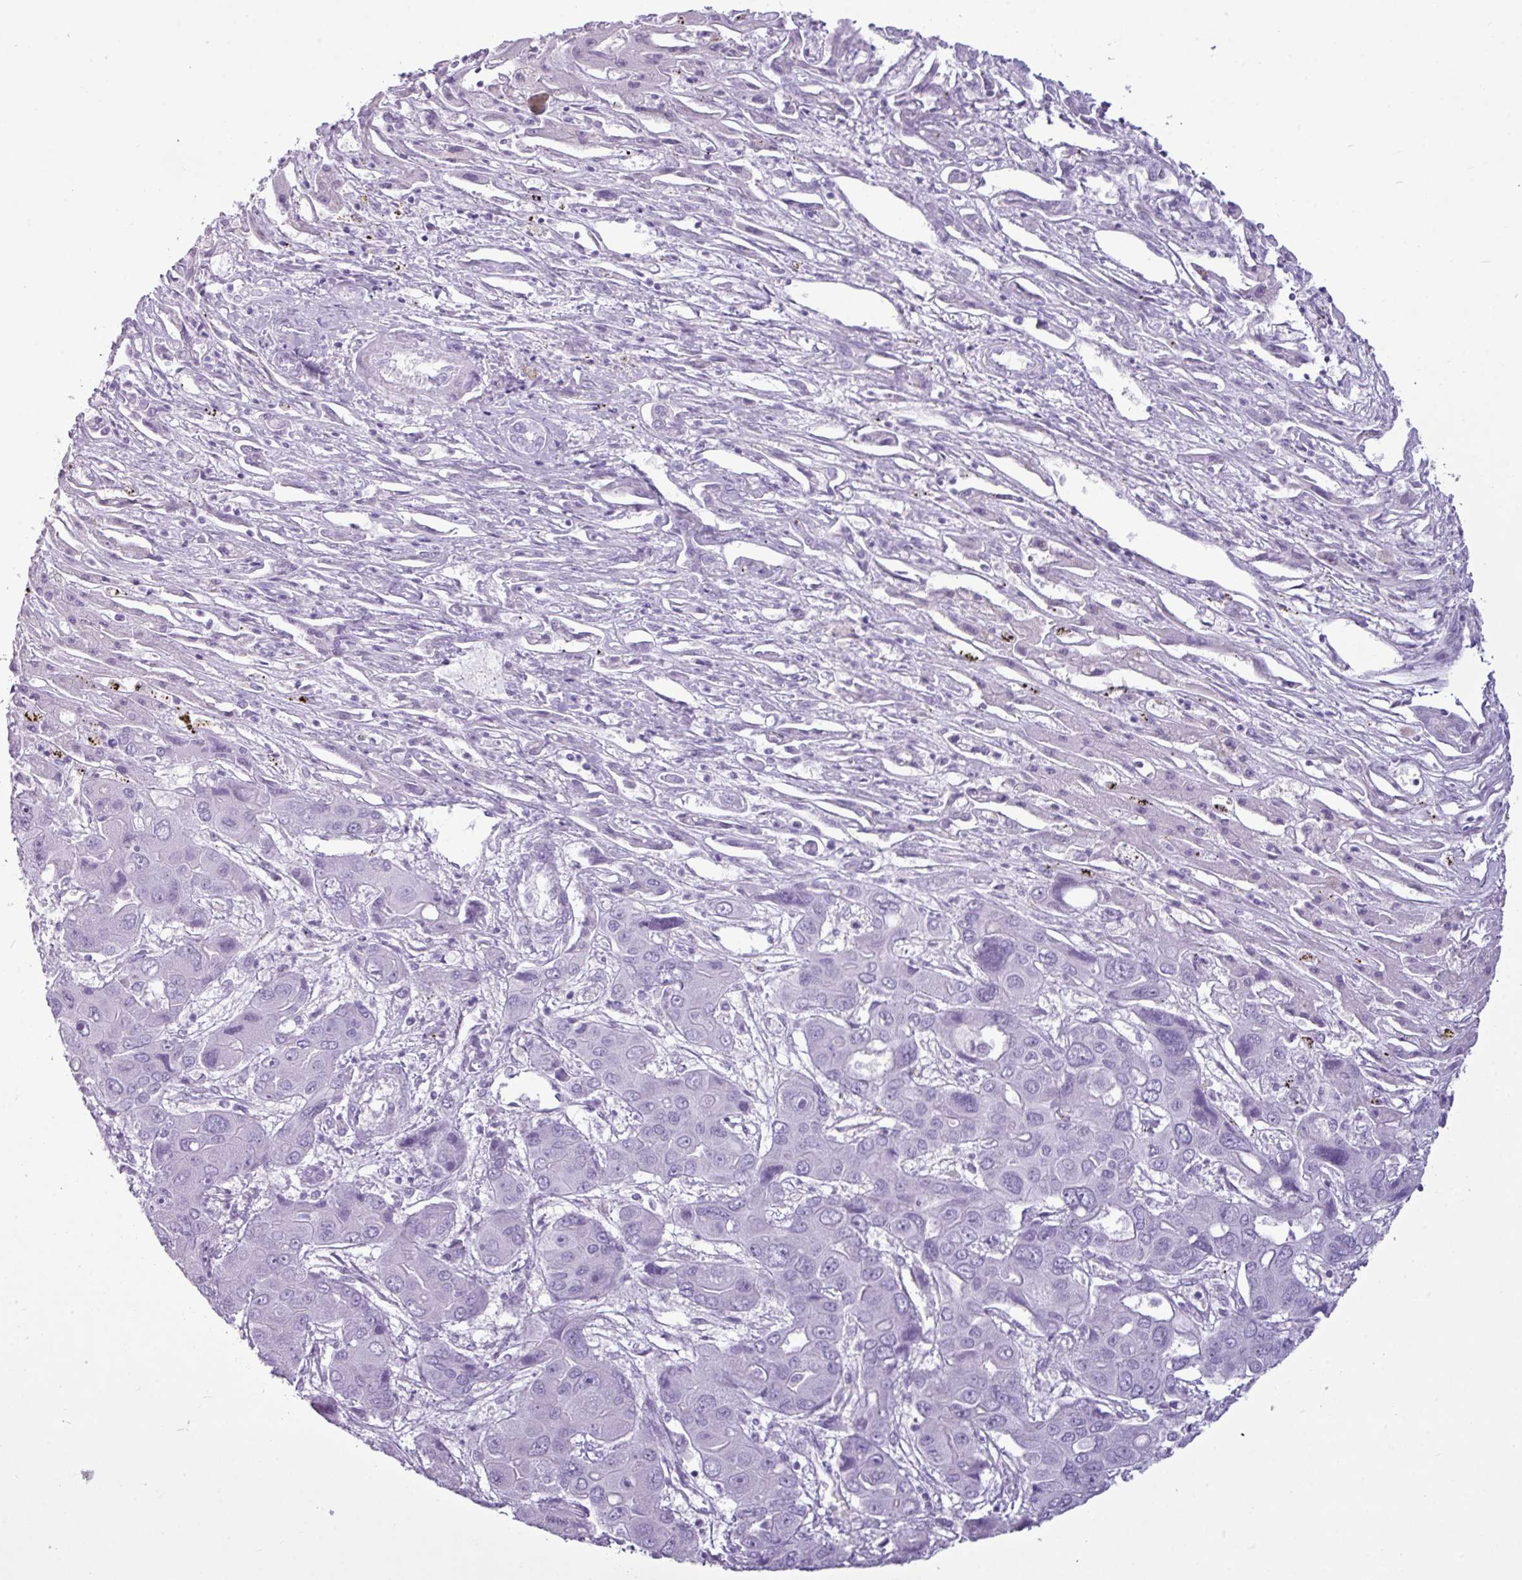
{"staining": {"intensity": "negative", "quantity": "none", "location": "none"}, "tissue": "liver cancer", "cell_type": "Tumor cells", "image_type": "cancer", "snomed": [{"axis": "morphology", "description": "Cholangiocarcinoma"}, {"axis": "topography", "description": "Liver"}], "caption": "There is no significant staining in tumor cells of liver cholangiocarcinoma. The staining is performed using DAB (3,3'-diaminobenzidine) brown chromogen with nuclei counter-stained in using hematoxylin.", "gene": "AMY1B", "patient": {"sex": "male", "age": 67}}